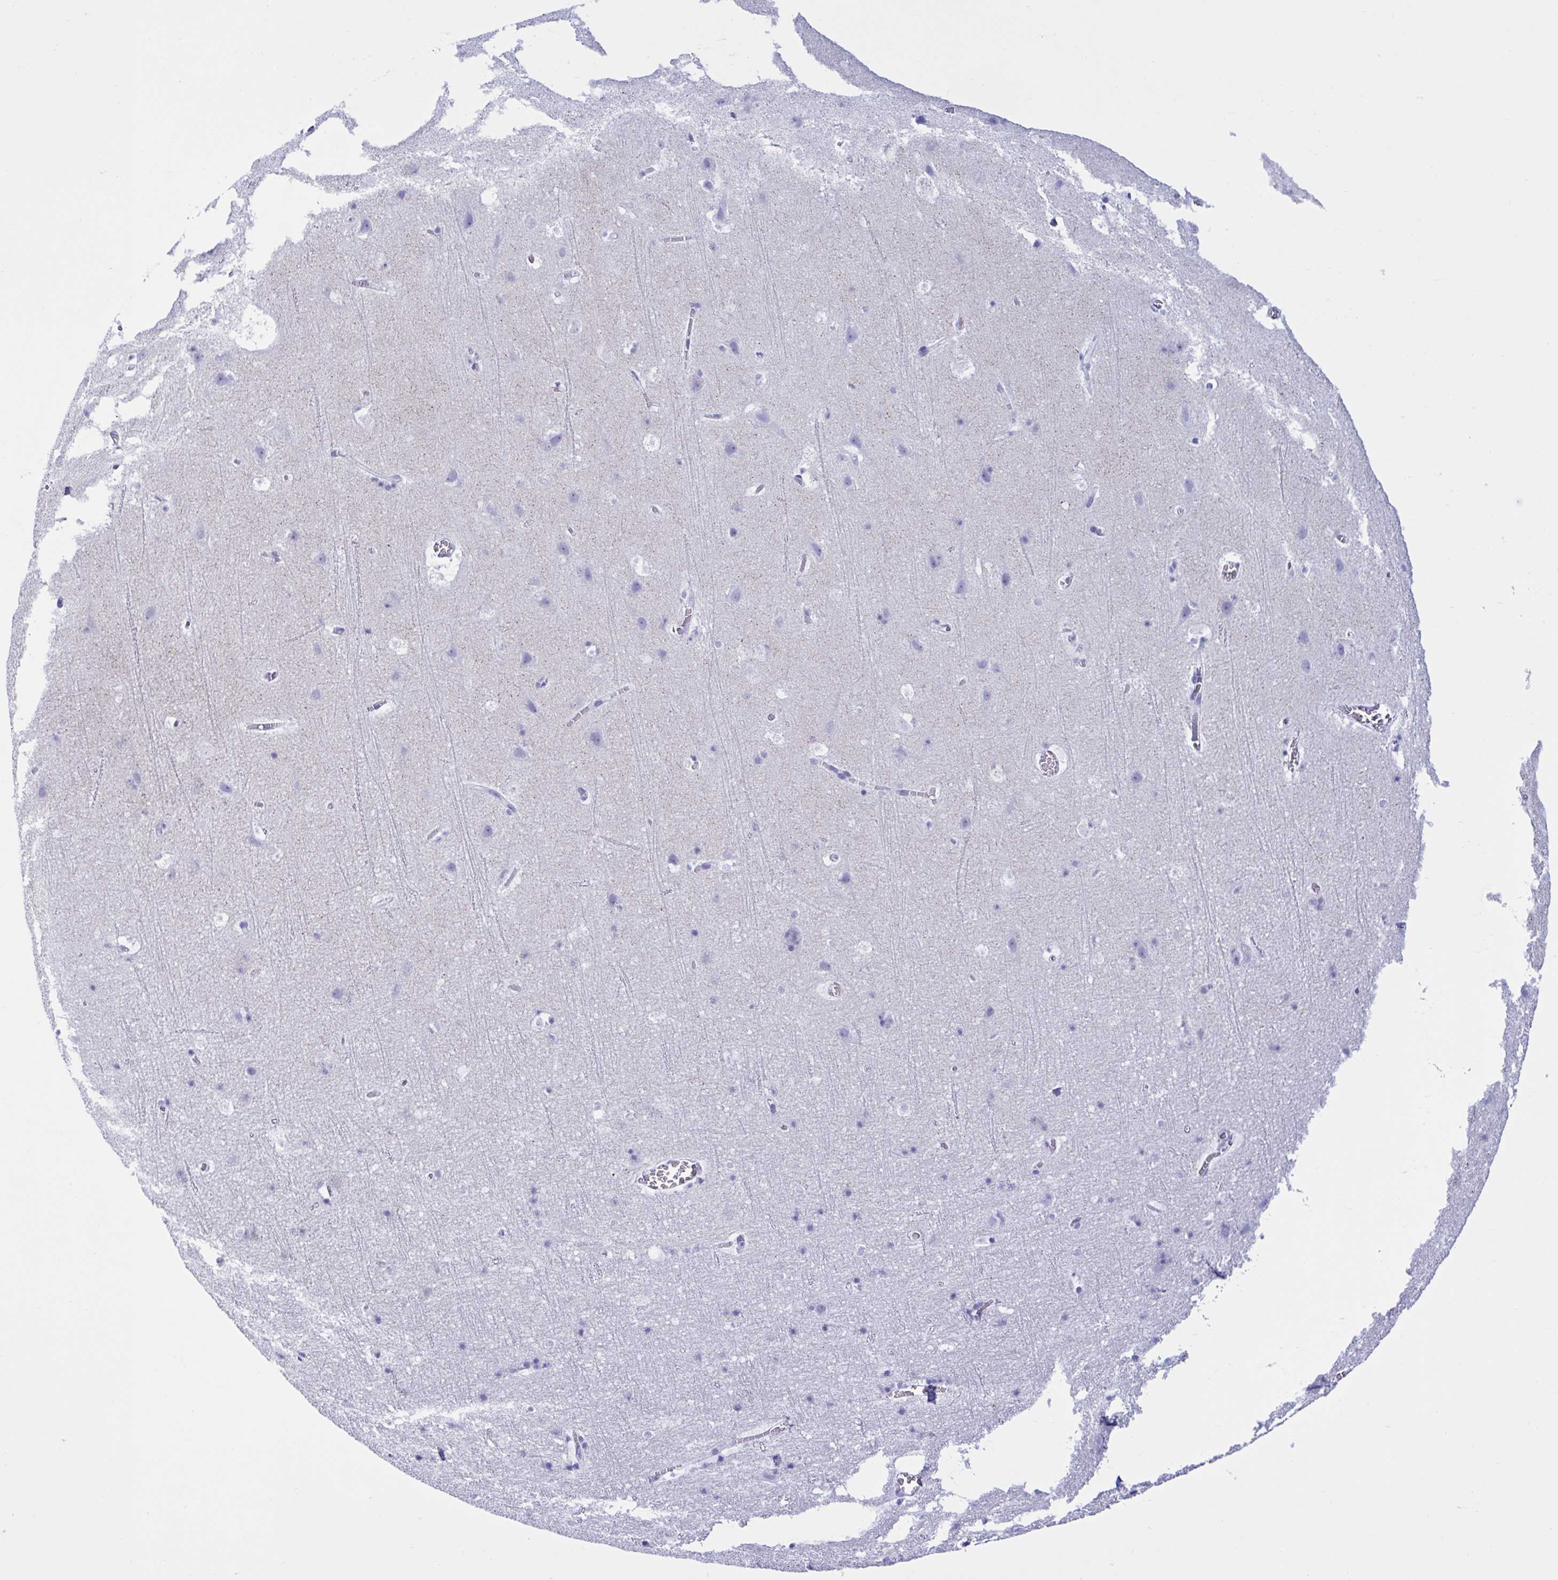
{"staining": {"intensity": "negative", "quantity": "none", "location": "none"}, "tissue": "cerebral cortex", "cell_type": "Endothelial cells", "image_type": "normal", "snomed": [{"axis": "morphology", "description": "Normal tissue, NOS"}, {"axis": "topography", "description": "Cerebral cortex"}], "caption": "Immunohistochemistry of benign human cerebral cortex exhibits no staining in endothelial cells.", "gene": "MRGPRG", "patient": {"sex": "female", "age": 42}}